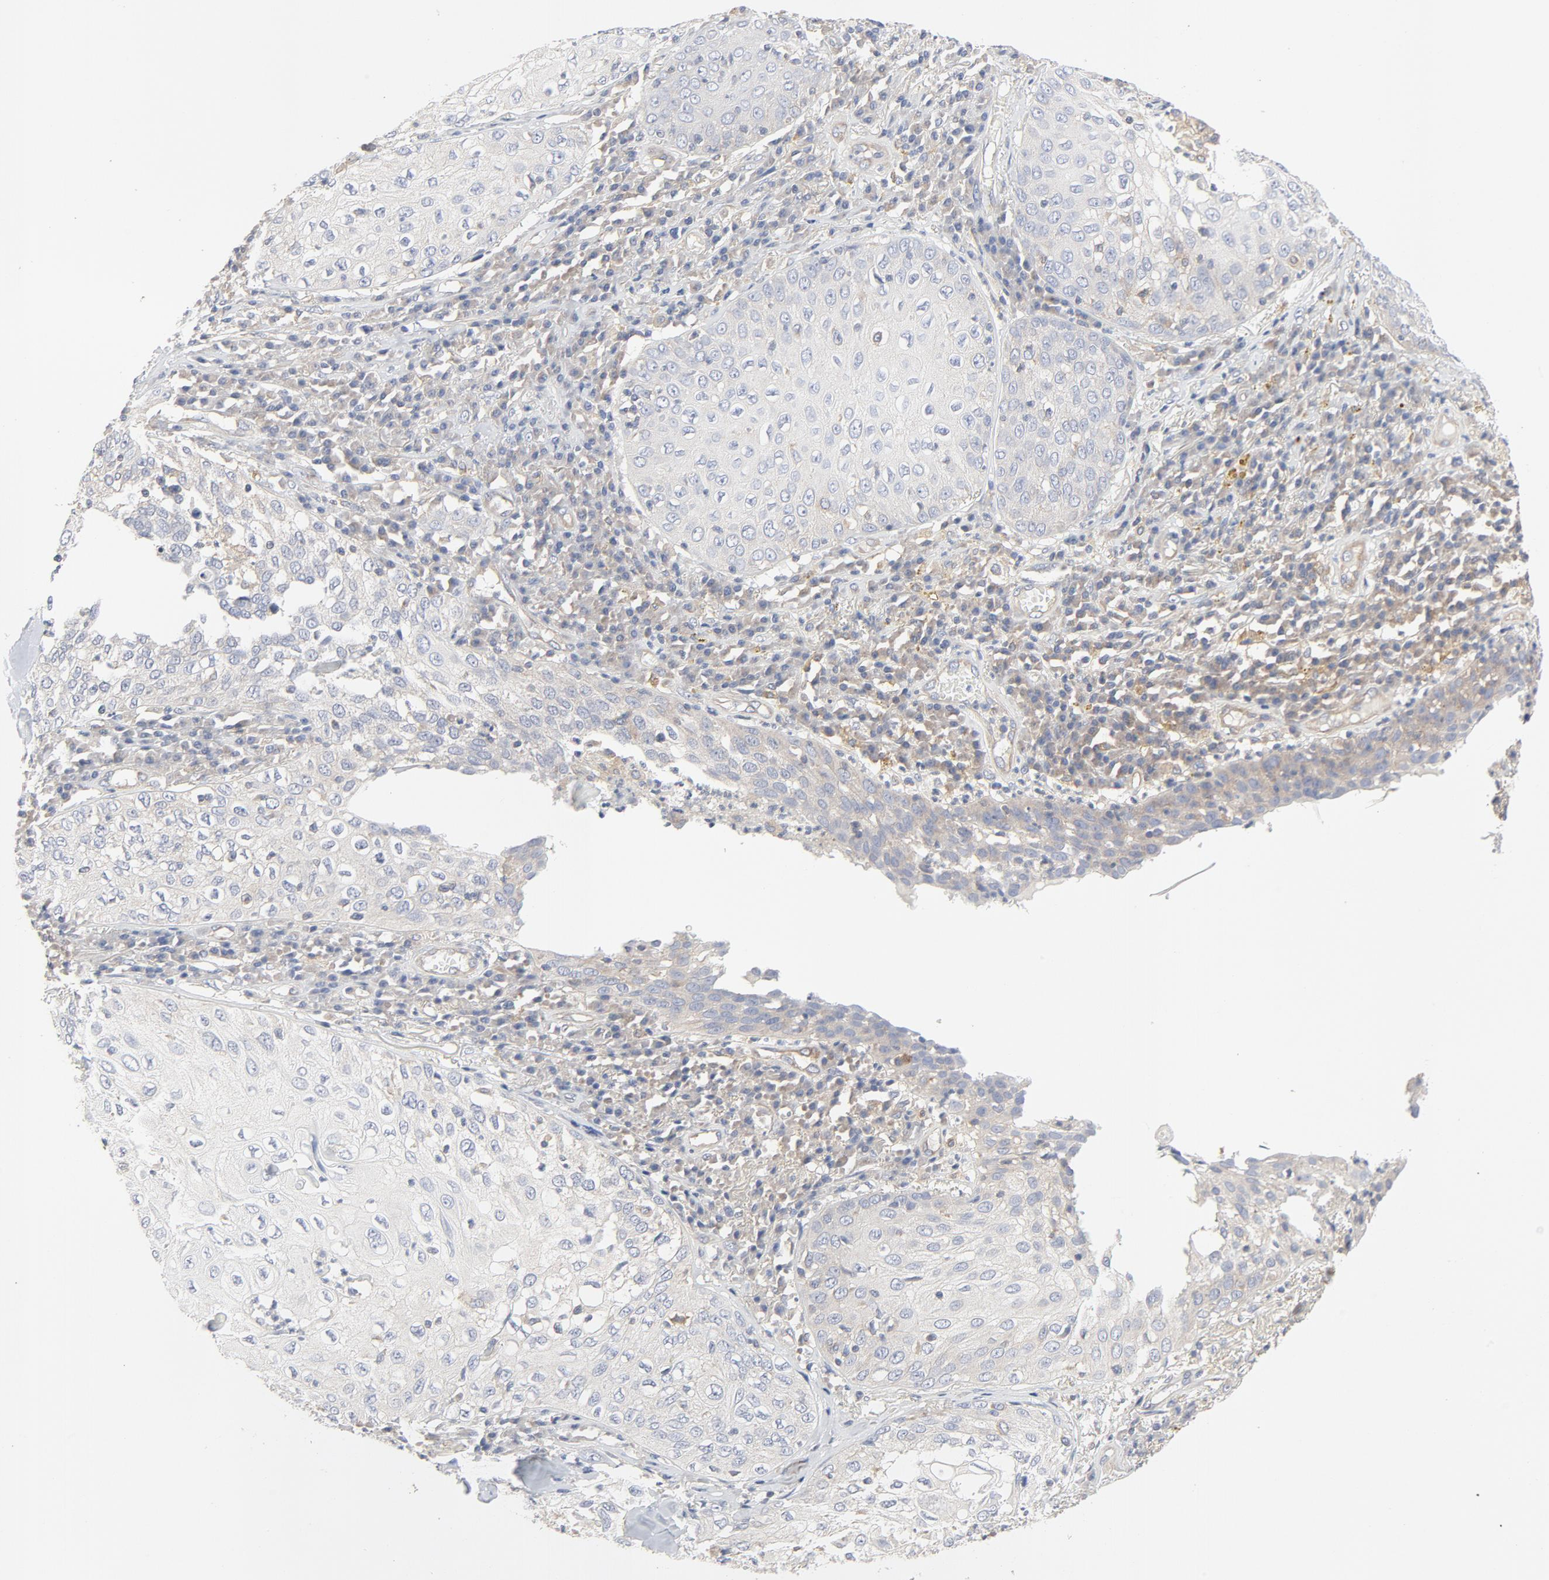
{"staining": {"intensity": "weak", "quantity": "<25%", "location": "cytoplasmic/membranous"}, "tissue": "skin cancer", "cell_type": "Tumor cells", "image_type": "cancer", "snomed": [{"axis": "morphology", "description": "Squamous cell carcinoma, NOS"}, {"axis": "topography", "description": "Skin"}], "caption": "This is an immunohistochemistry micrograph of skin squamous cell carcinoma. There is no expression in tumor cells.", "gene": "RABEP1", "patient": {"sex": "male", "age": 65}}